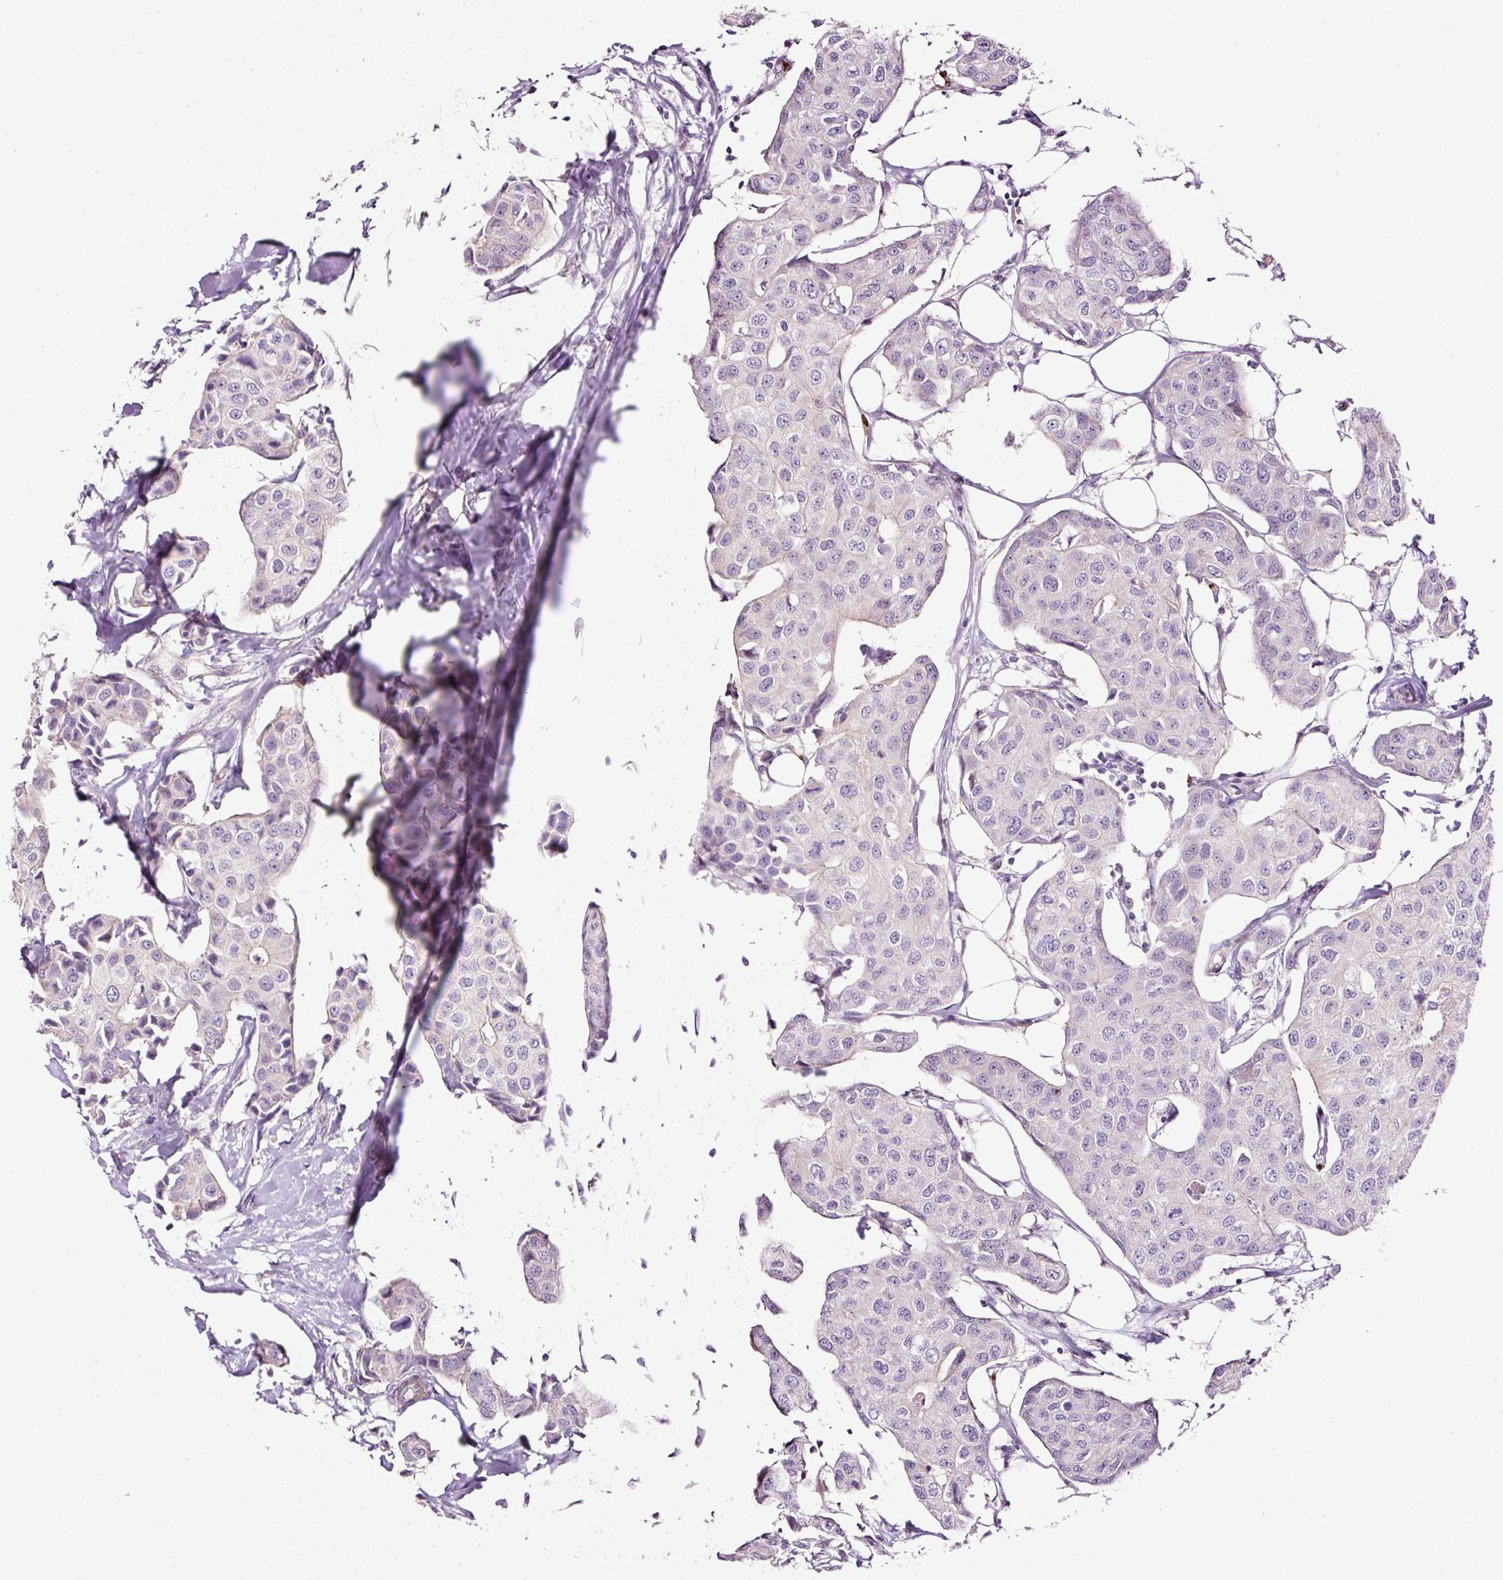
{"staining": {"intensity": "negative", "quantity": "none", "location": "none"}, "tissue": "breast cancer", "cell_type": "Tumor cells", "image_type": "cancer", "snomed": [{"axis": "morphology", "description": "Duct carcinoma"}, {"axis": "topography", "description": "Breast"}, {"axis": "topography", "description": "Lymph node"}], "caption": "This is an immunohistochemistry (IHC) photomicrograph of breast infiltrating ductal carcinoma. There is no staining in tumor cells.", "gene": "USHBP1", "patient": {"sex": "female", "age": 80}}